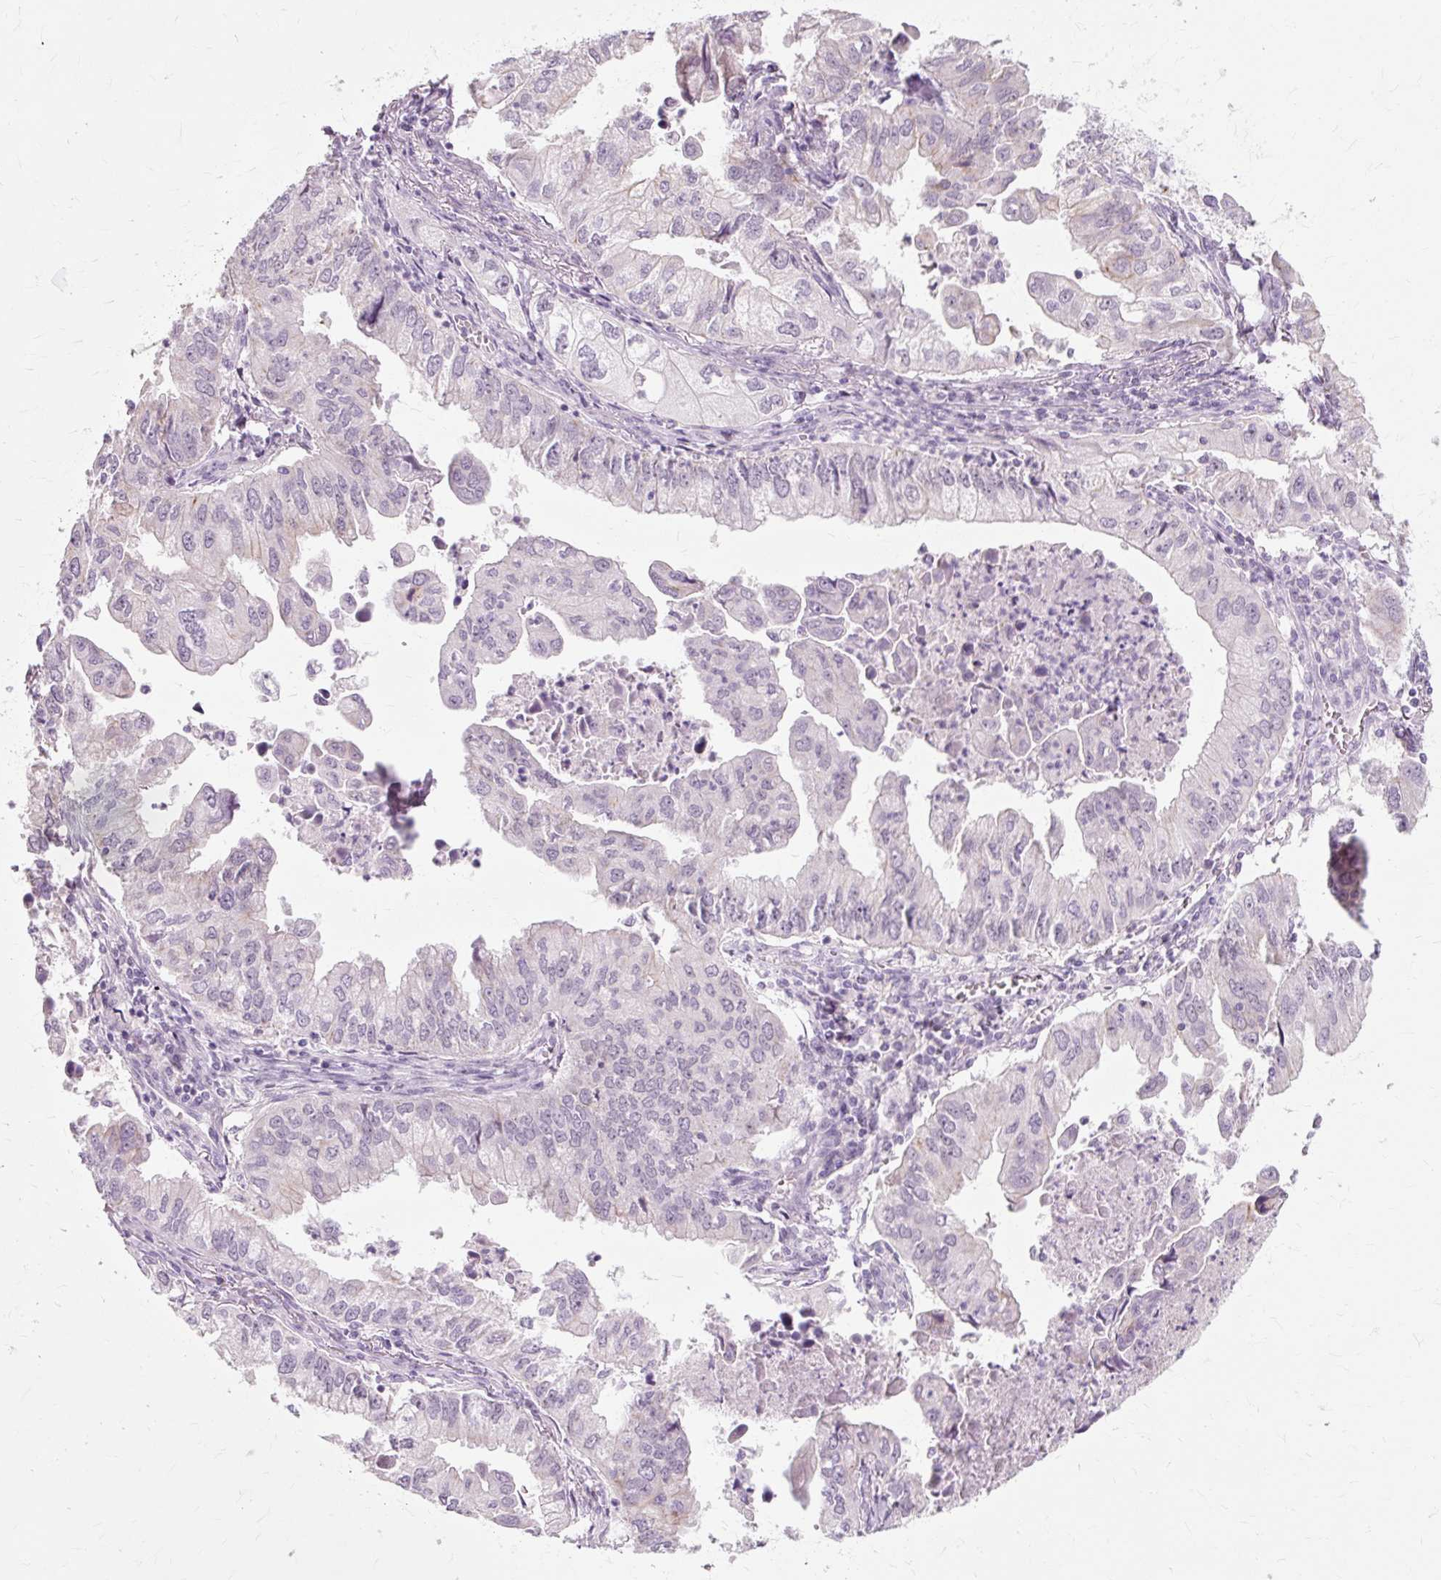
{"staining": {"intensity": "negative", "quantity": "none", "location": "none"}, "tissue": "lung cancer", "cell_type": "Tumor cells", "image_type": "cancer", "snomed": [{"axis": "morphology", "description": "Adenocarcinoma, NOS"}, {"axis": "topography", "description": "Lung"}], "caption": "Immunohistochemical staining of lung cancer exhibits no significant positivity in tumor cells. (Immunohistochemistry, brightfield microscopy, high magnification).", "gene": "IRX2", "patient": {"sex": "male", "age": 48}}